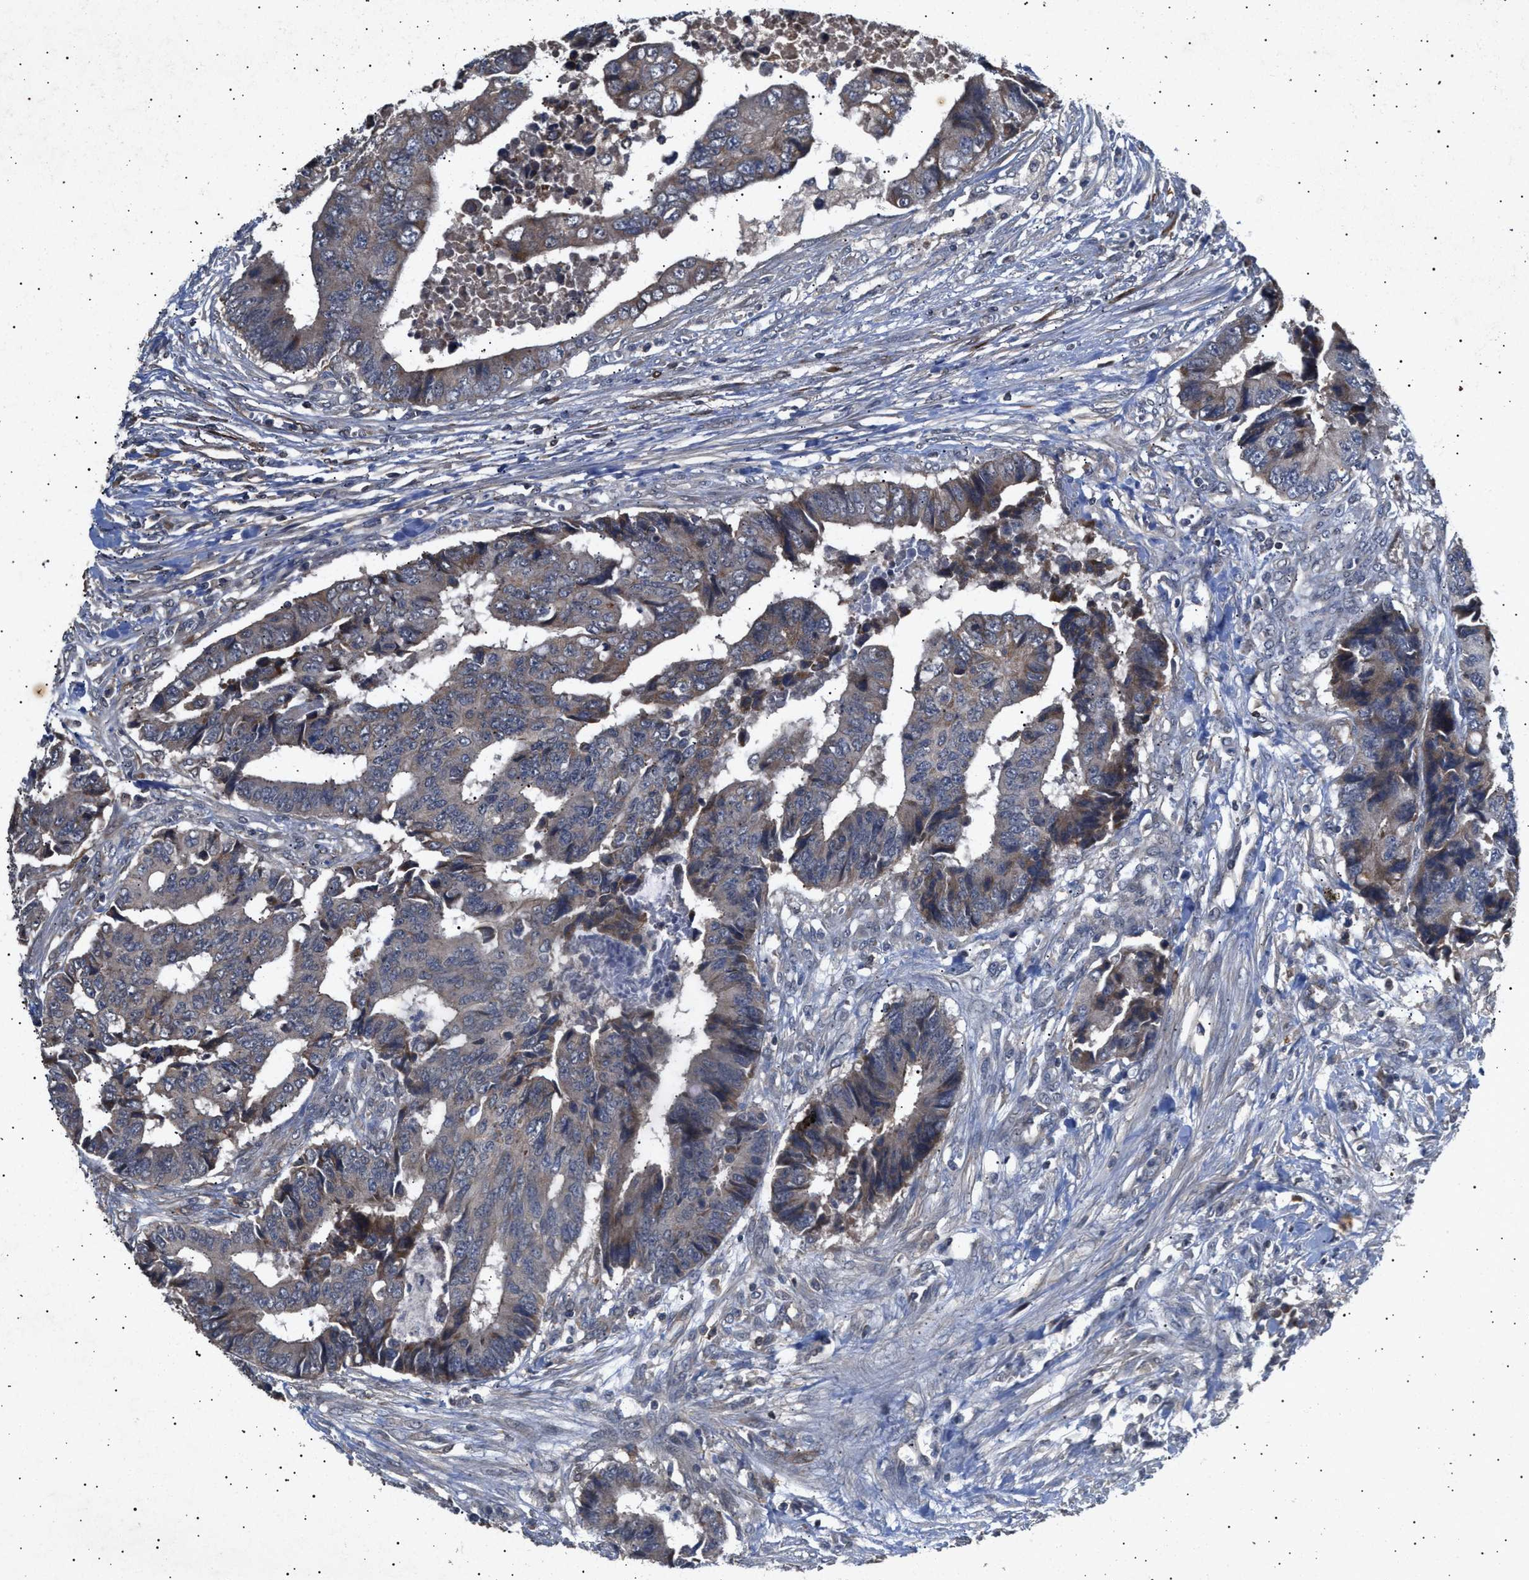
{"staining": {"intensity": "weak", "quantity": "25%-75%", "location": "cytoplasmic/membranous"}, "tissue": "colorectal cancer", "cell_type": "Tumor cells", "image_type": "cancer", "snomed": [{"axis": "morphology", "description": "Adenocarcinoma, NOS"}, {"axis": "topography", "description": "Rectum"}], "caption": "Brown immunohistochemical staining in colorectal cancer (adenocarcinoma) demonstrates weak cytoplasmic/membranous expression in approximately 25%-75% of tumor cells.", "gene": "SIRT5", "patient": {"sex": "male", "age": 84}}